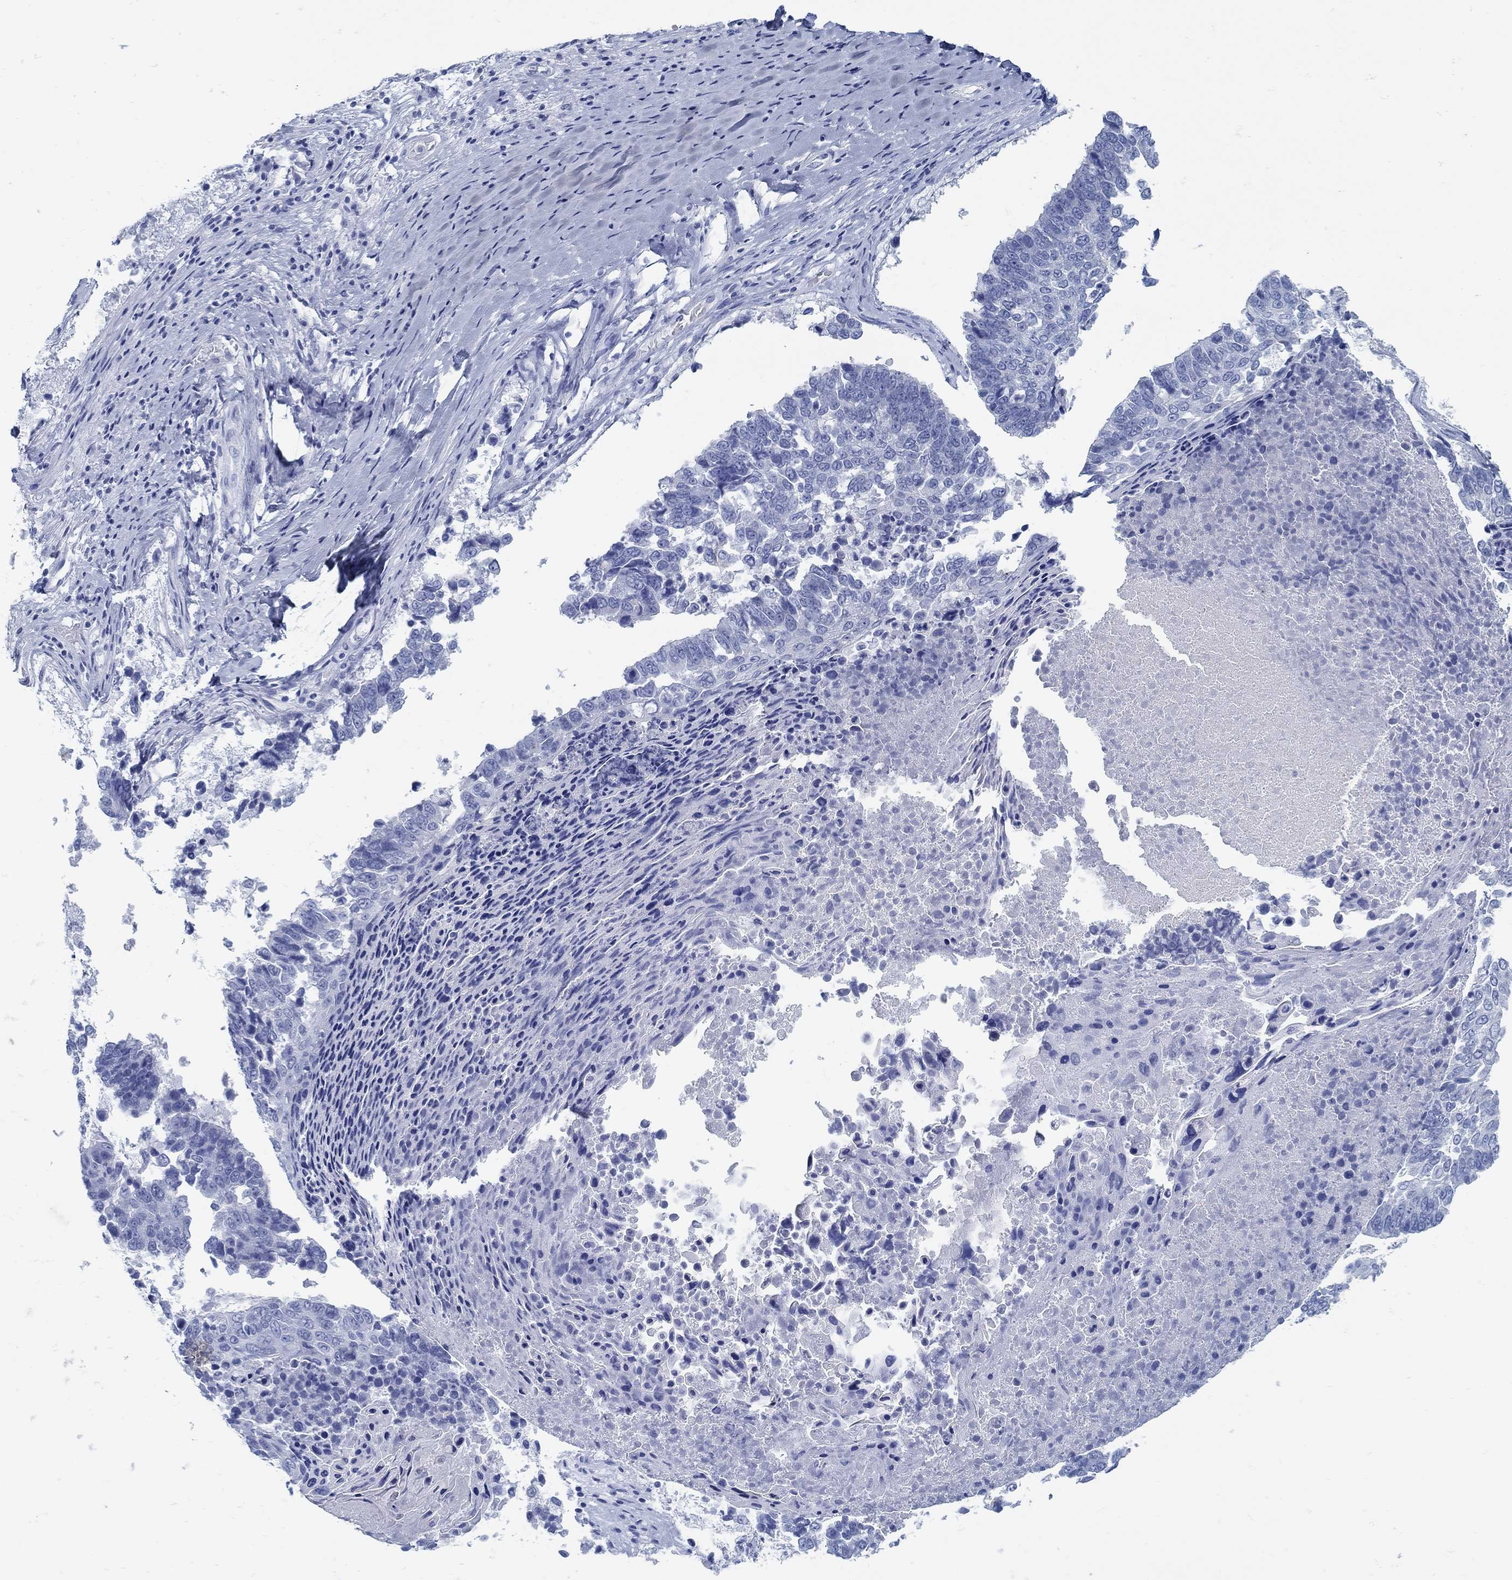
{"staining": {"intensity": "negative", "quantity": "none", "location": "none"}, "tissue": "lung cancer", "cell_type": "Tumor cells", "image_type": "cancer", "snomed": [{"axis": "morphology", "description": "Squamous cell carcinoma, NOS"}, {"axis": "topography", "description": "Lung"}], "caption": "DAB (3,3'-diaminobenzidine) immunohistochemical staining of human lung cancer reveals no significant positivity in tumor cells.", "gene": "ZFAND4", "patient": {"sex": "male", "age": 73}}